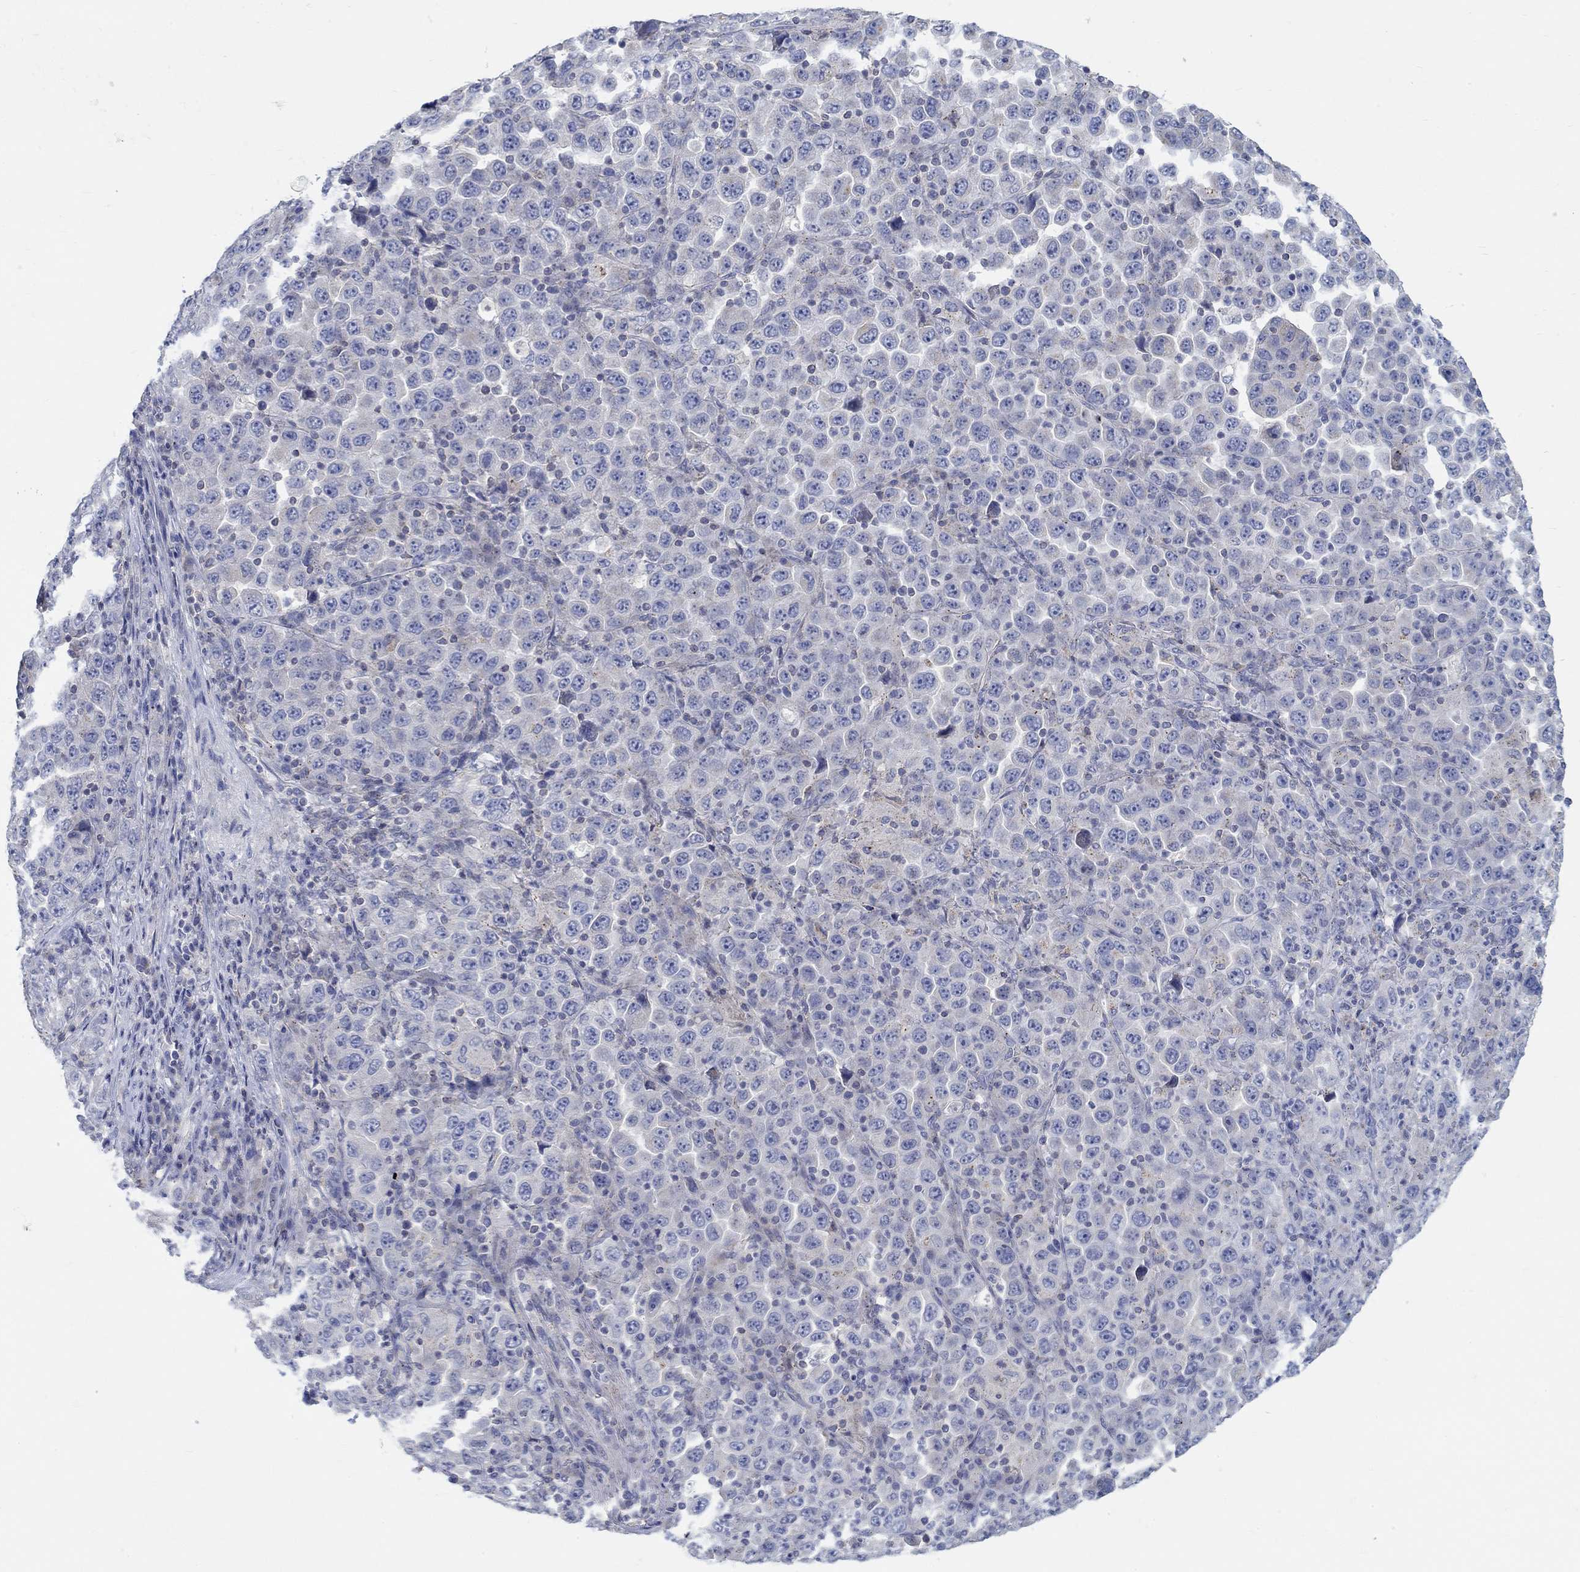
{"staining": {"intensity": "negative", "quantity": "none", "location": "none"}, "tissue": "stomach cancer", "cell_type": "Tumor cells", "image_type": "cancer", "snomed": [{"axis": "morphology", "description": "Normal tissue, NOS"}, {"axis": "morphology", "description": "Adenocarcinoma, NOS"}, {"axis": "topography", "description": "Stomach, upper"}, {"axis": "topography", "description": "Stomach"}], "caption": "Immunohistochemistry (IHC) photomicrograph of stomach adenocarcinoma stained for a protein (brown), which exhibits no staining in tumor cells.", "gene": "NAV3", "patient": {"sex": "male", "age": 59}}